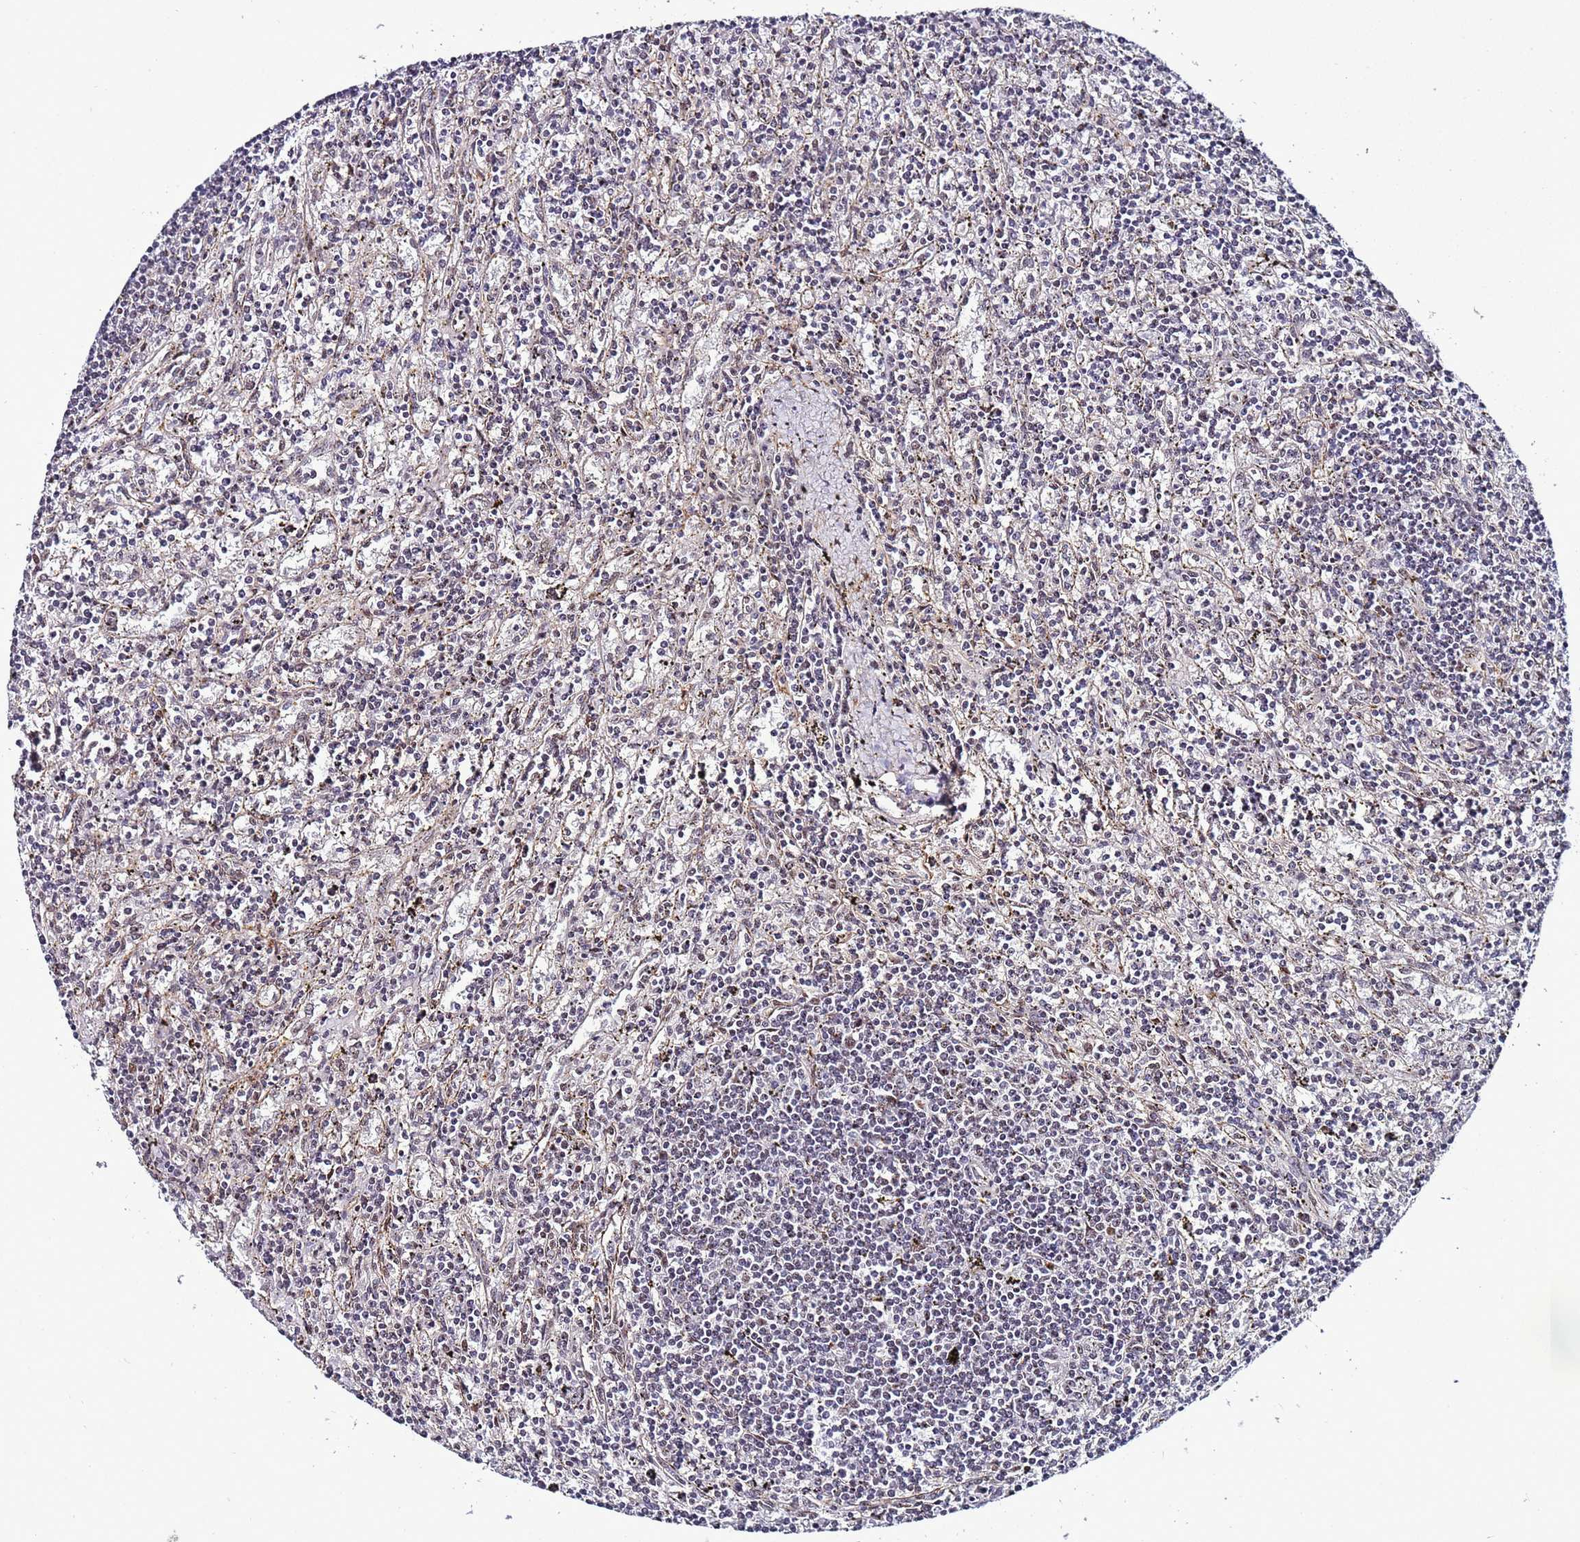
{"staining": {"intensity": "negative", "quantity": "none", "location": "none"}, "tissue": "lymphoma", "cell_type": "Tumor cells", "image_type": "cancer", "snomed": [{"axis": "morphology", "description": "Malignant lymphoma, non-Hodgkin's type, Low grade"}, {"axis": "topography", "description": "Spleen"}], "caption": "This is an immunohistochemistry (IHC) histopathology image of human lymphoma. There is no positivity in tumor cells.", "gene": "PSMA7", "patient": {"sex": "male", "age": 76}}